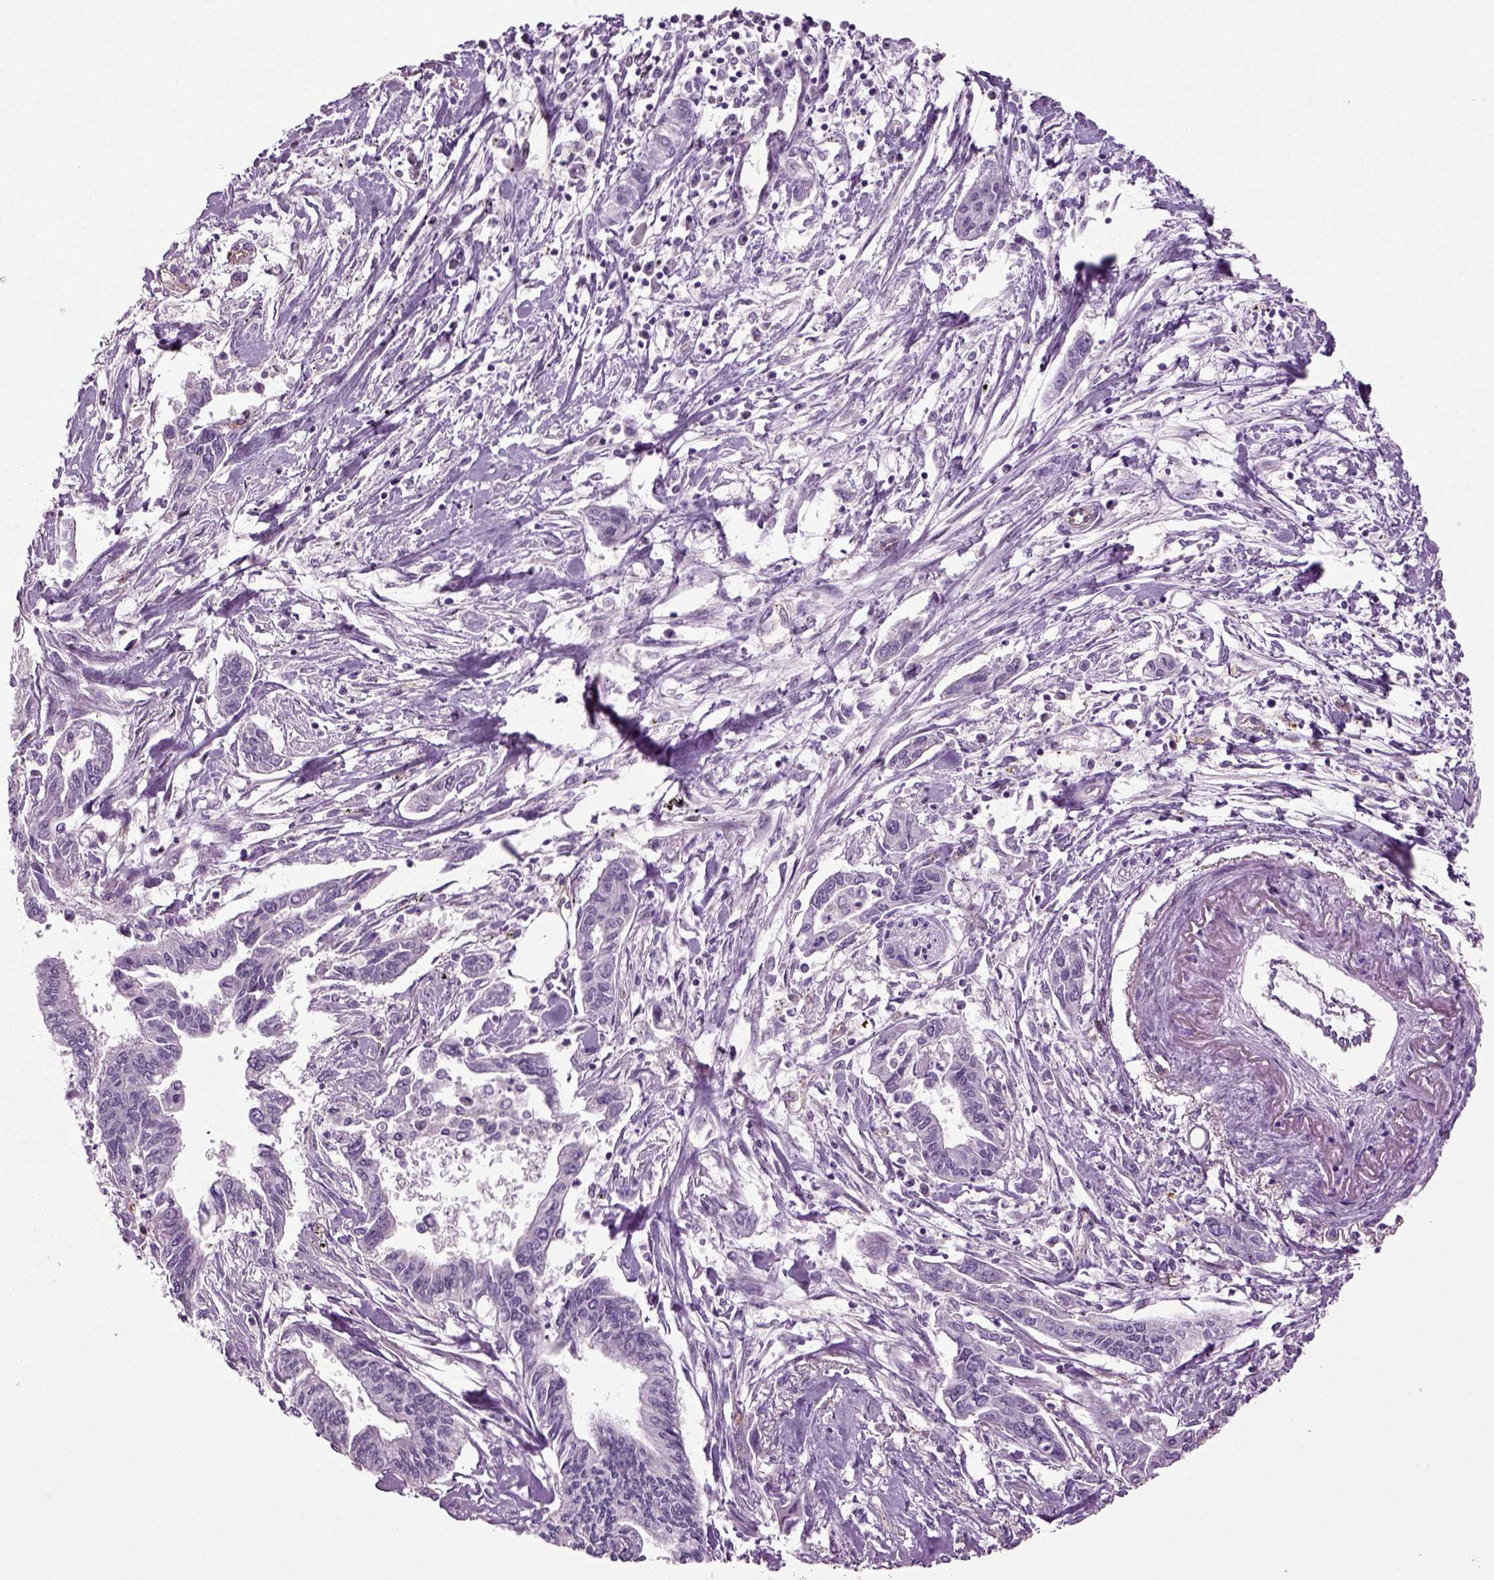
{"staining": {"intensity": "negative", "quantity": "none", "location": "none"}, "tissue": "pancreatic cancer", "cell_type": "Tumor cells", "image_type": "cancer", "snomed": [{"axis": "morphology", "description": "Adenocarcinoma, NOS"}, {"axis": "topography", "description": "Pancreas"}], "caption": "This is an immunohistochemistry micrograph of human adenocarcinoma (pancreatic). There is no positivity in tumor cells.", "gene": "COL9A2", "patient": {"sex": "male", "age": 60}}